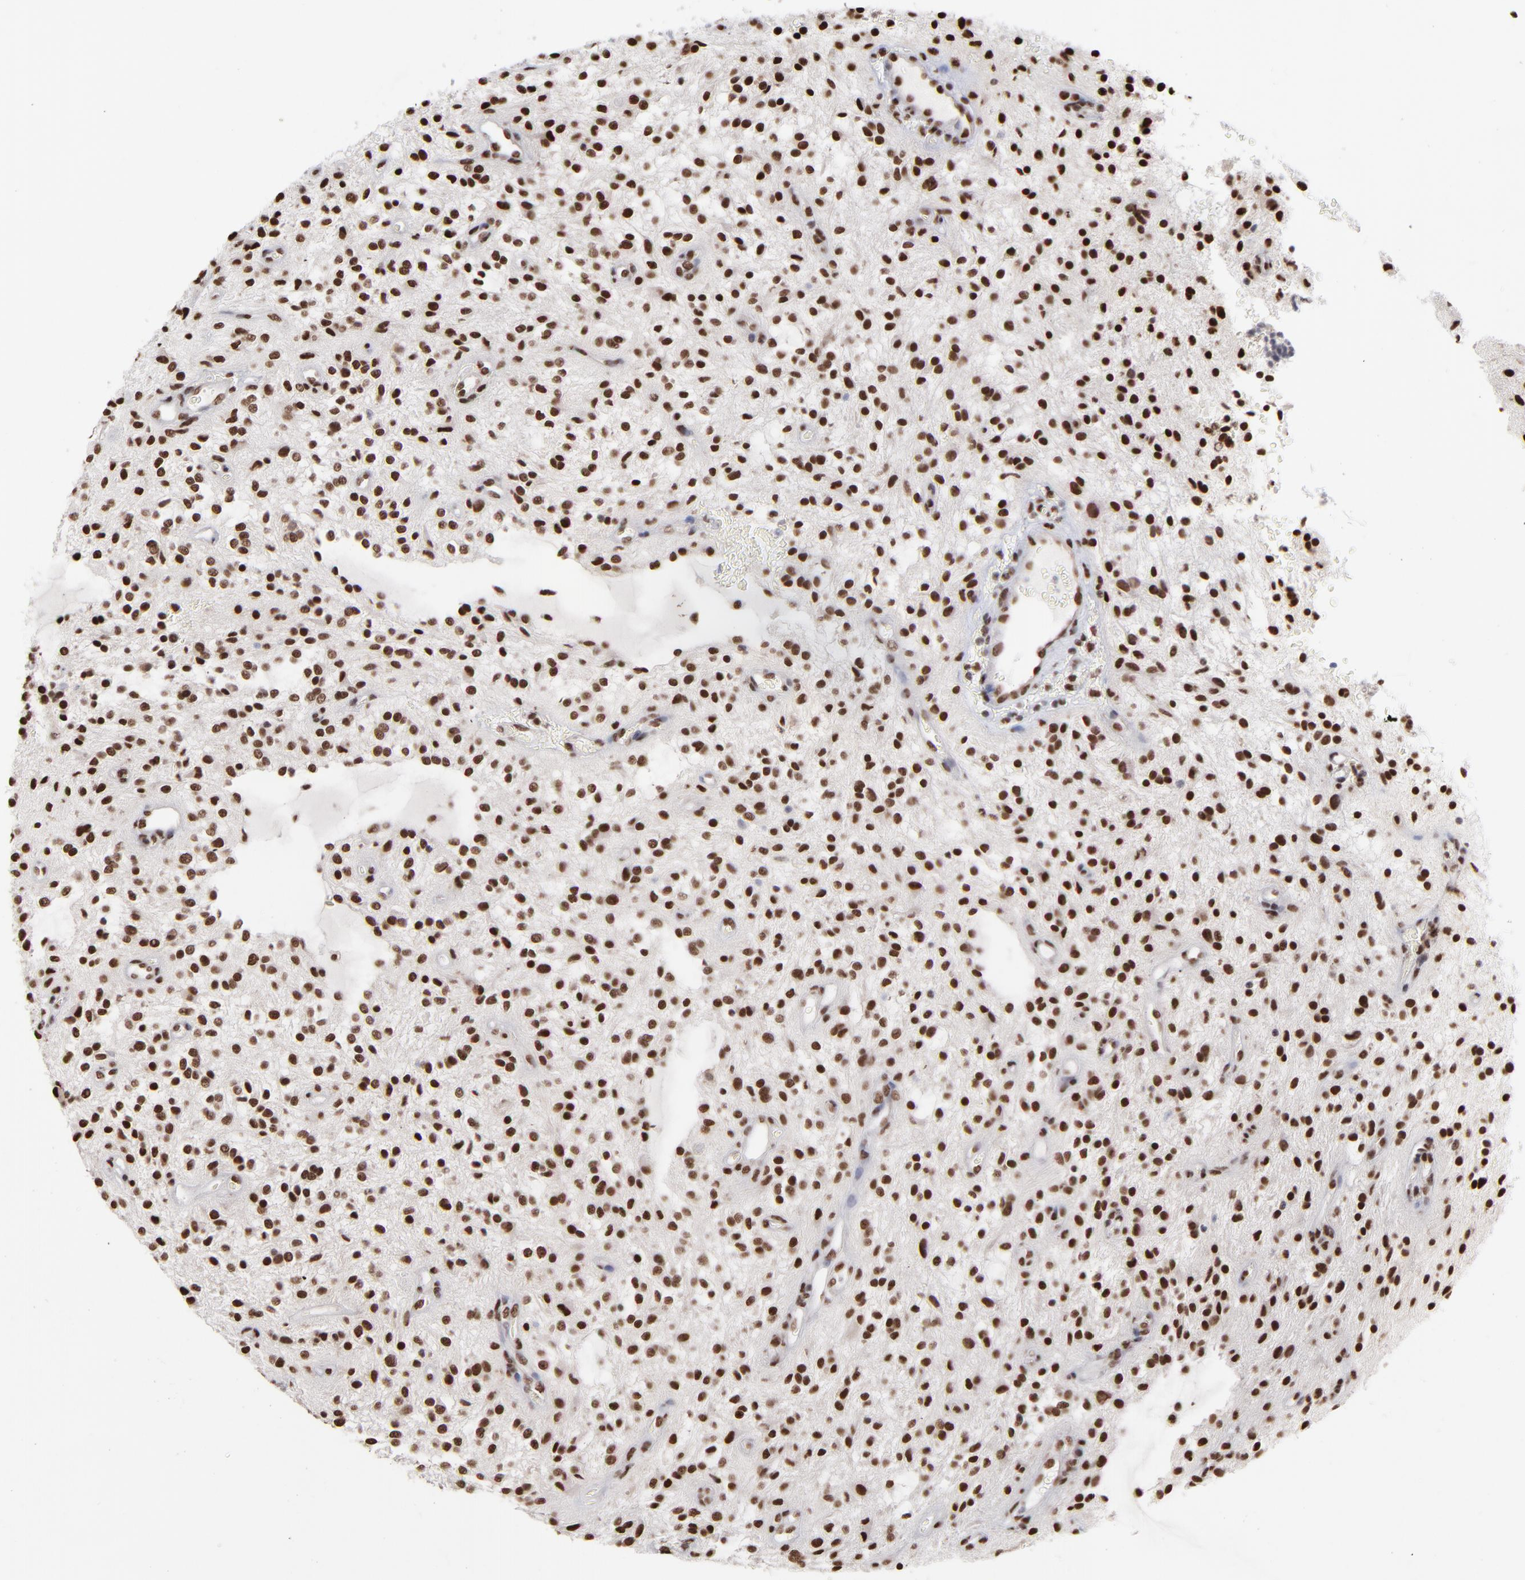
{"staining": {"intensity": "strong", "quantity": ">75%", "location": "nuclear"}, "tissue": "glioma", "cell_type": "Tumor cells", "image_type": "cancer", "snomed": [{"axis": "morphology", "description": "Glioma, malignant, NOS"}, {"axis": "topography", "description": "Cerebellum"}], "caption": "Brown immunohistochemical staining in human malignant glioma demonstrates strong nuclear positivity in approximately >75% of tumor cells. (Stains: DAB (3,3'-diaminobenzidine) in brown, nuclei in blue, Microscopy: brightfield microscopy at high magnification).", "gene": "ZNF3", "patient": {"sex": "female", "age": 10}}